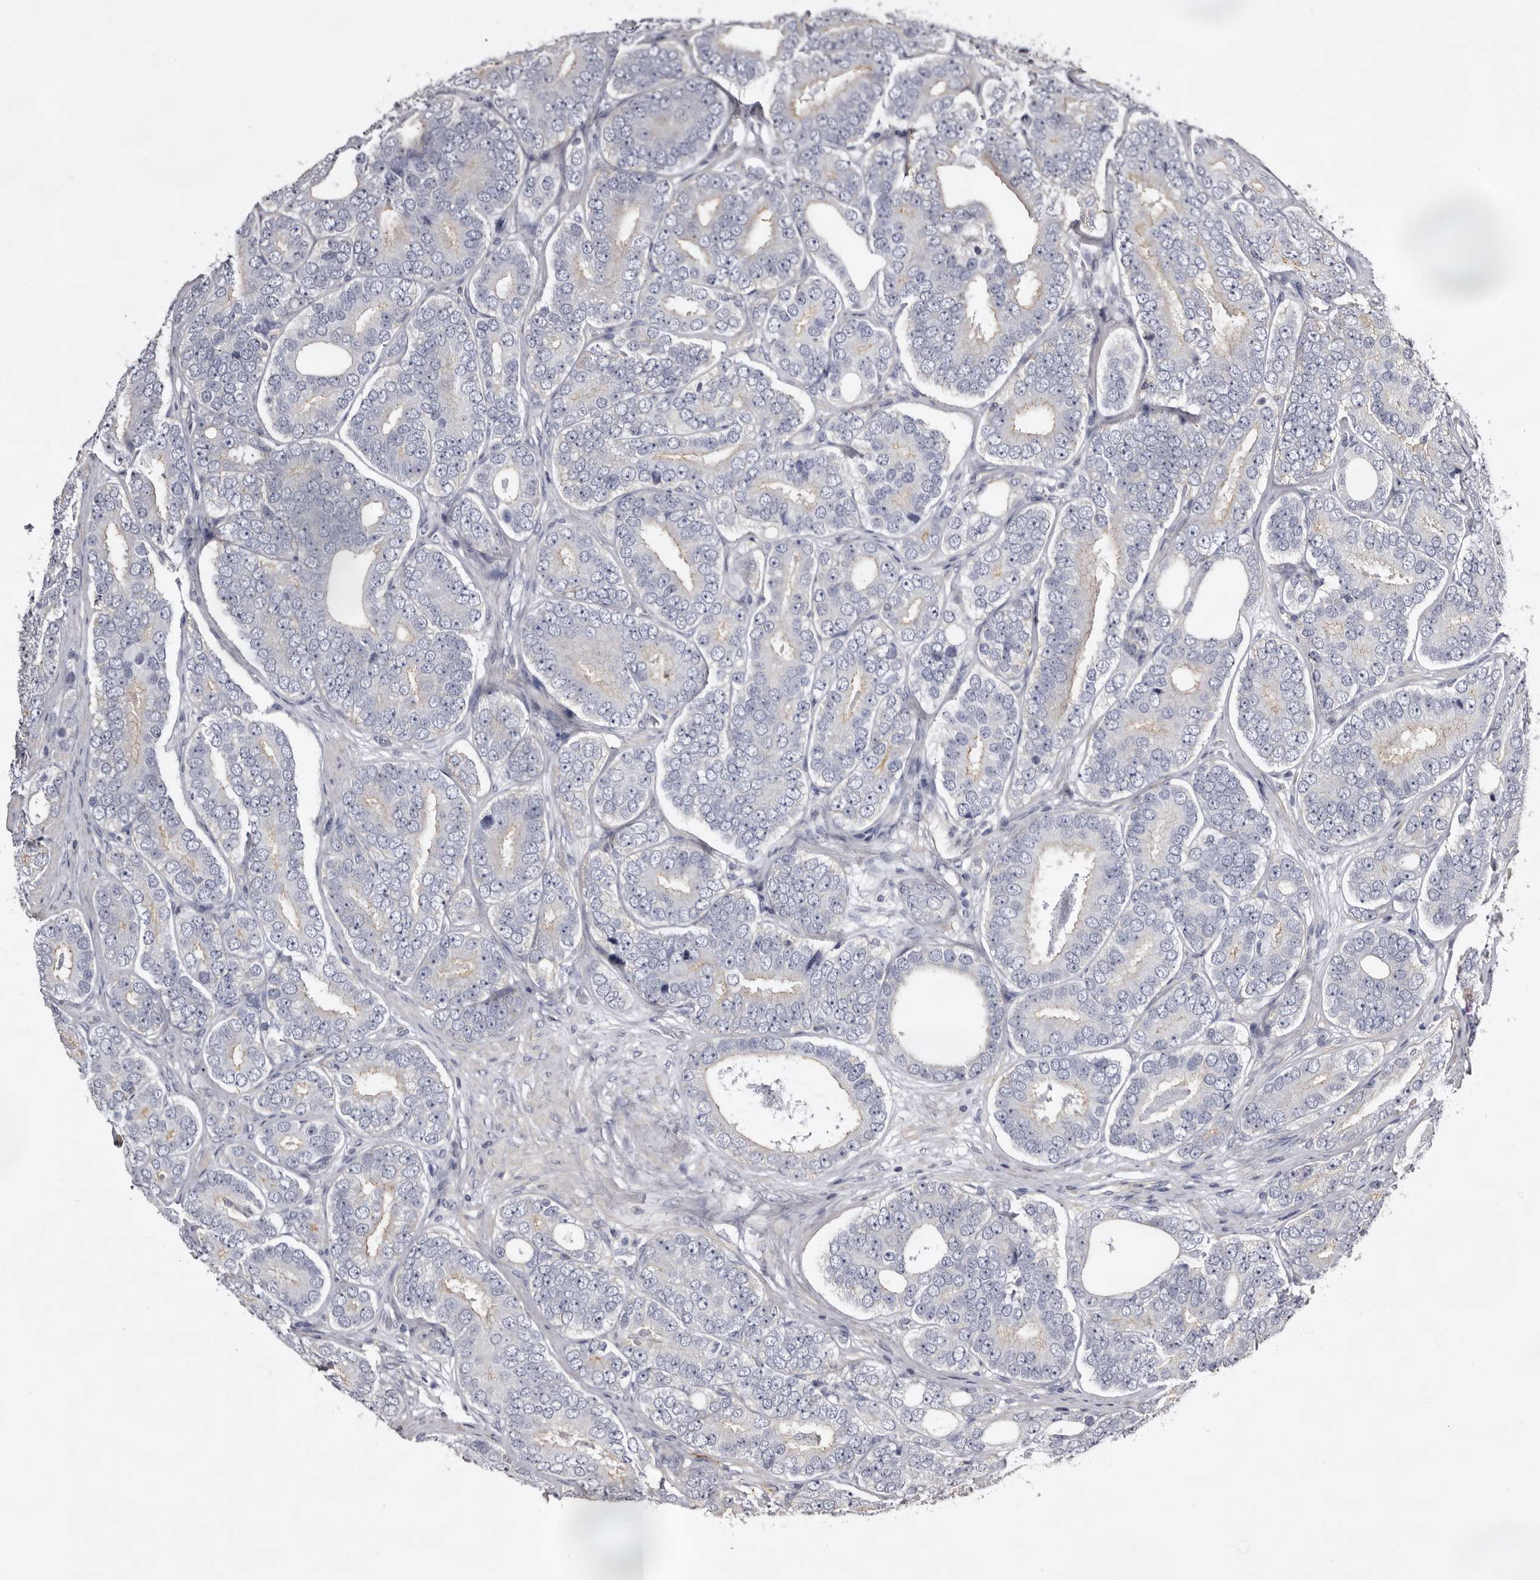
{"staining": {"intensity": "negative", "quantity": "none", "location": "none"}, "tissue": "prostate cancer", "cell_type": "Tumor cells", "image_type": "cancer", "snomed": [{"axis": "morphology", "description": "Adenocarcinoma, High grade"}, {"axis": "topography", "description": "Prostate"}], "caption": "Immunohistochemical staining of prostate cancer exhibits no significant expression in tumor cells.", "gene": "LAD1", "patient": {"sex": "male", "age": 56}}